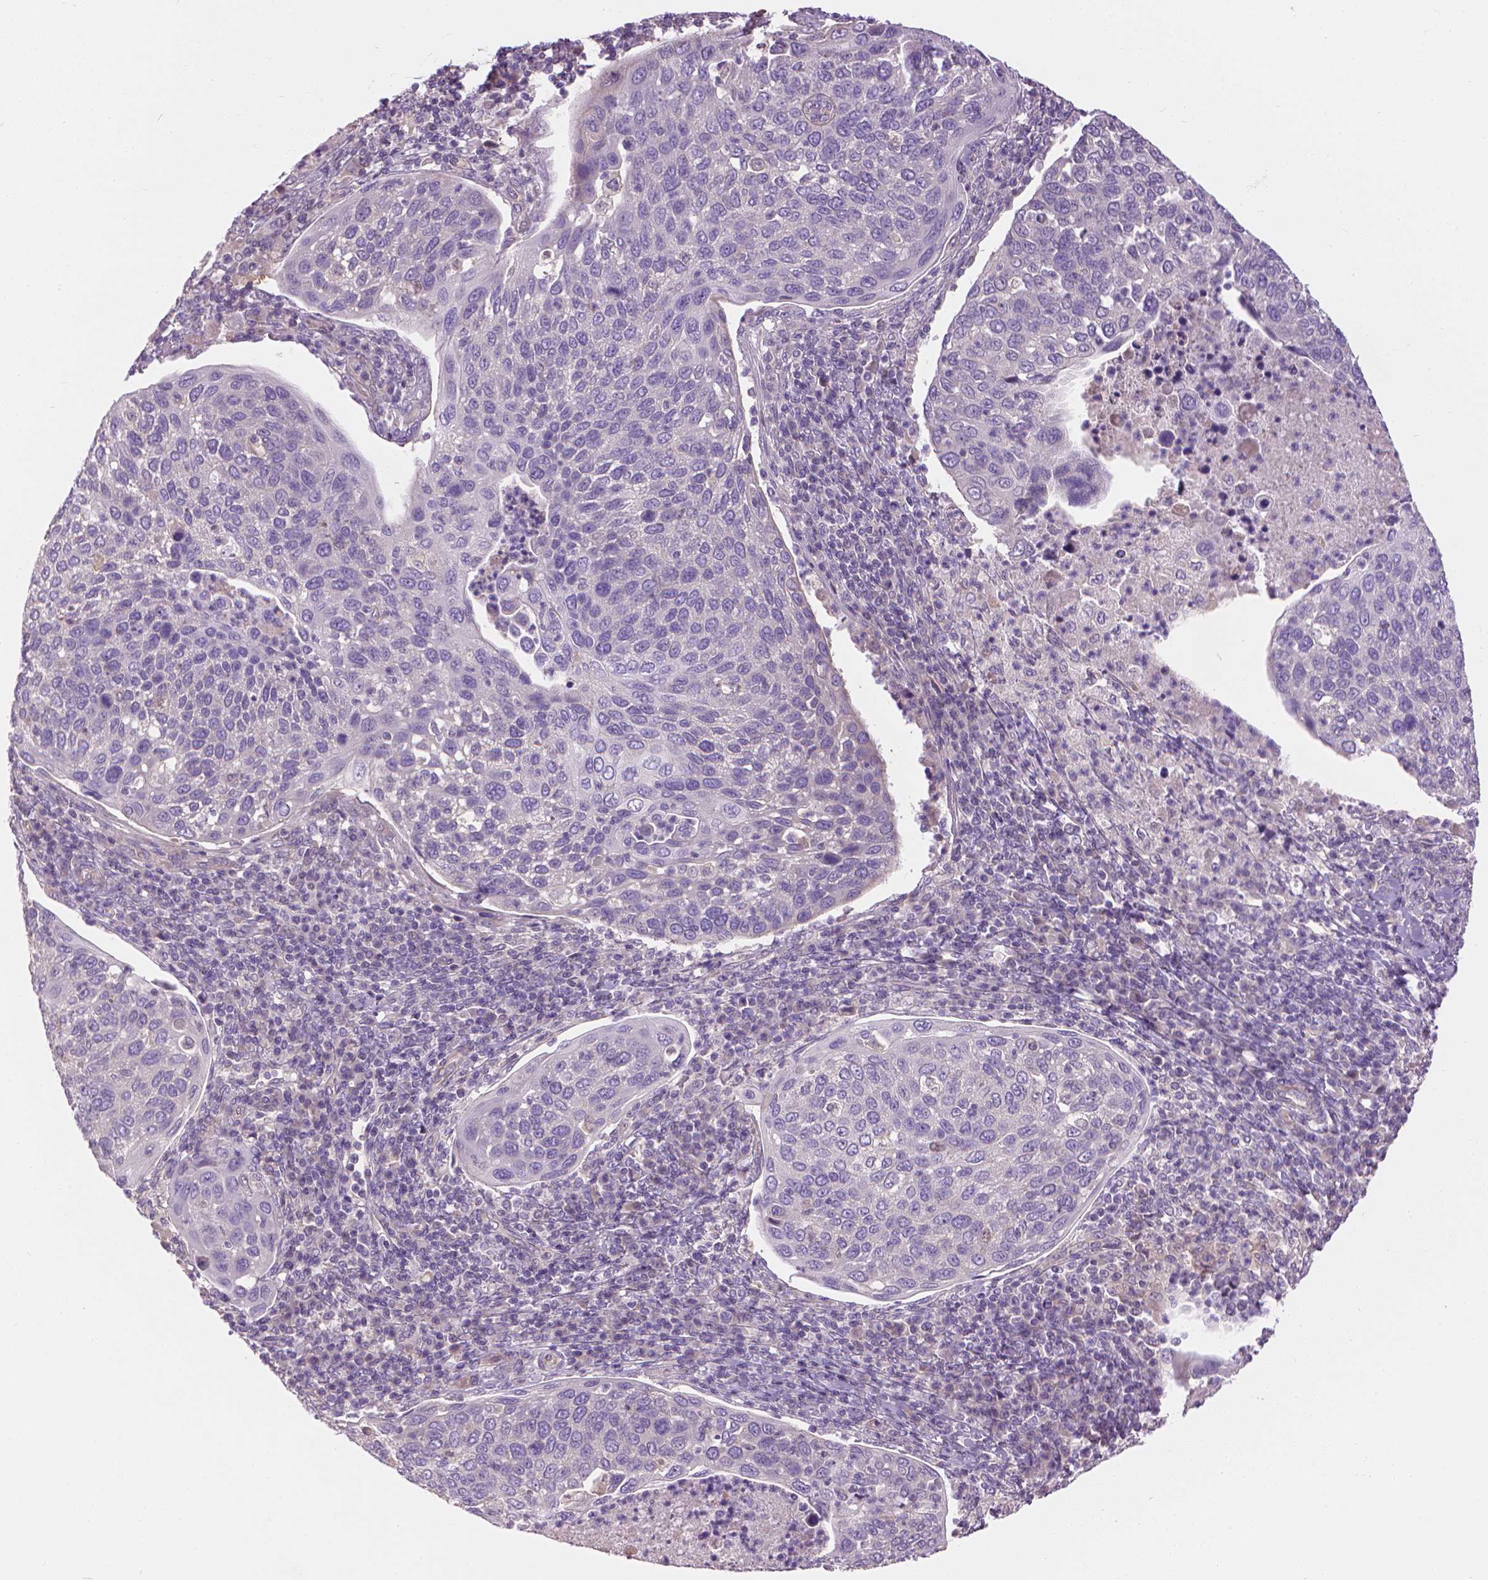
{"staining": {"intensity": "negative", "quantity": "none", "location": "none"}, "tissue": "cervical cancer", "cell_type": "Tumor cells", "image_type": "cancer", "snomed": [{"axis": "morphology", "description": "Squamous cell carcinoma, NOS"}, {"axis": "topography", "description": "Cervix"}], "caption": "There is no significant expression in tumor cells of cervical cancer.", "gene": "RIIAD1", "patient": {"sex": "female", "age": 54}}